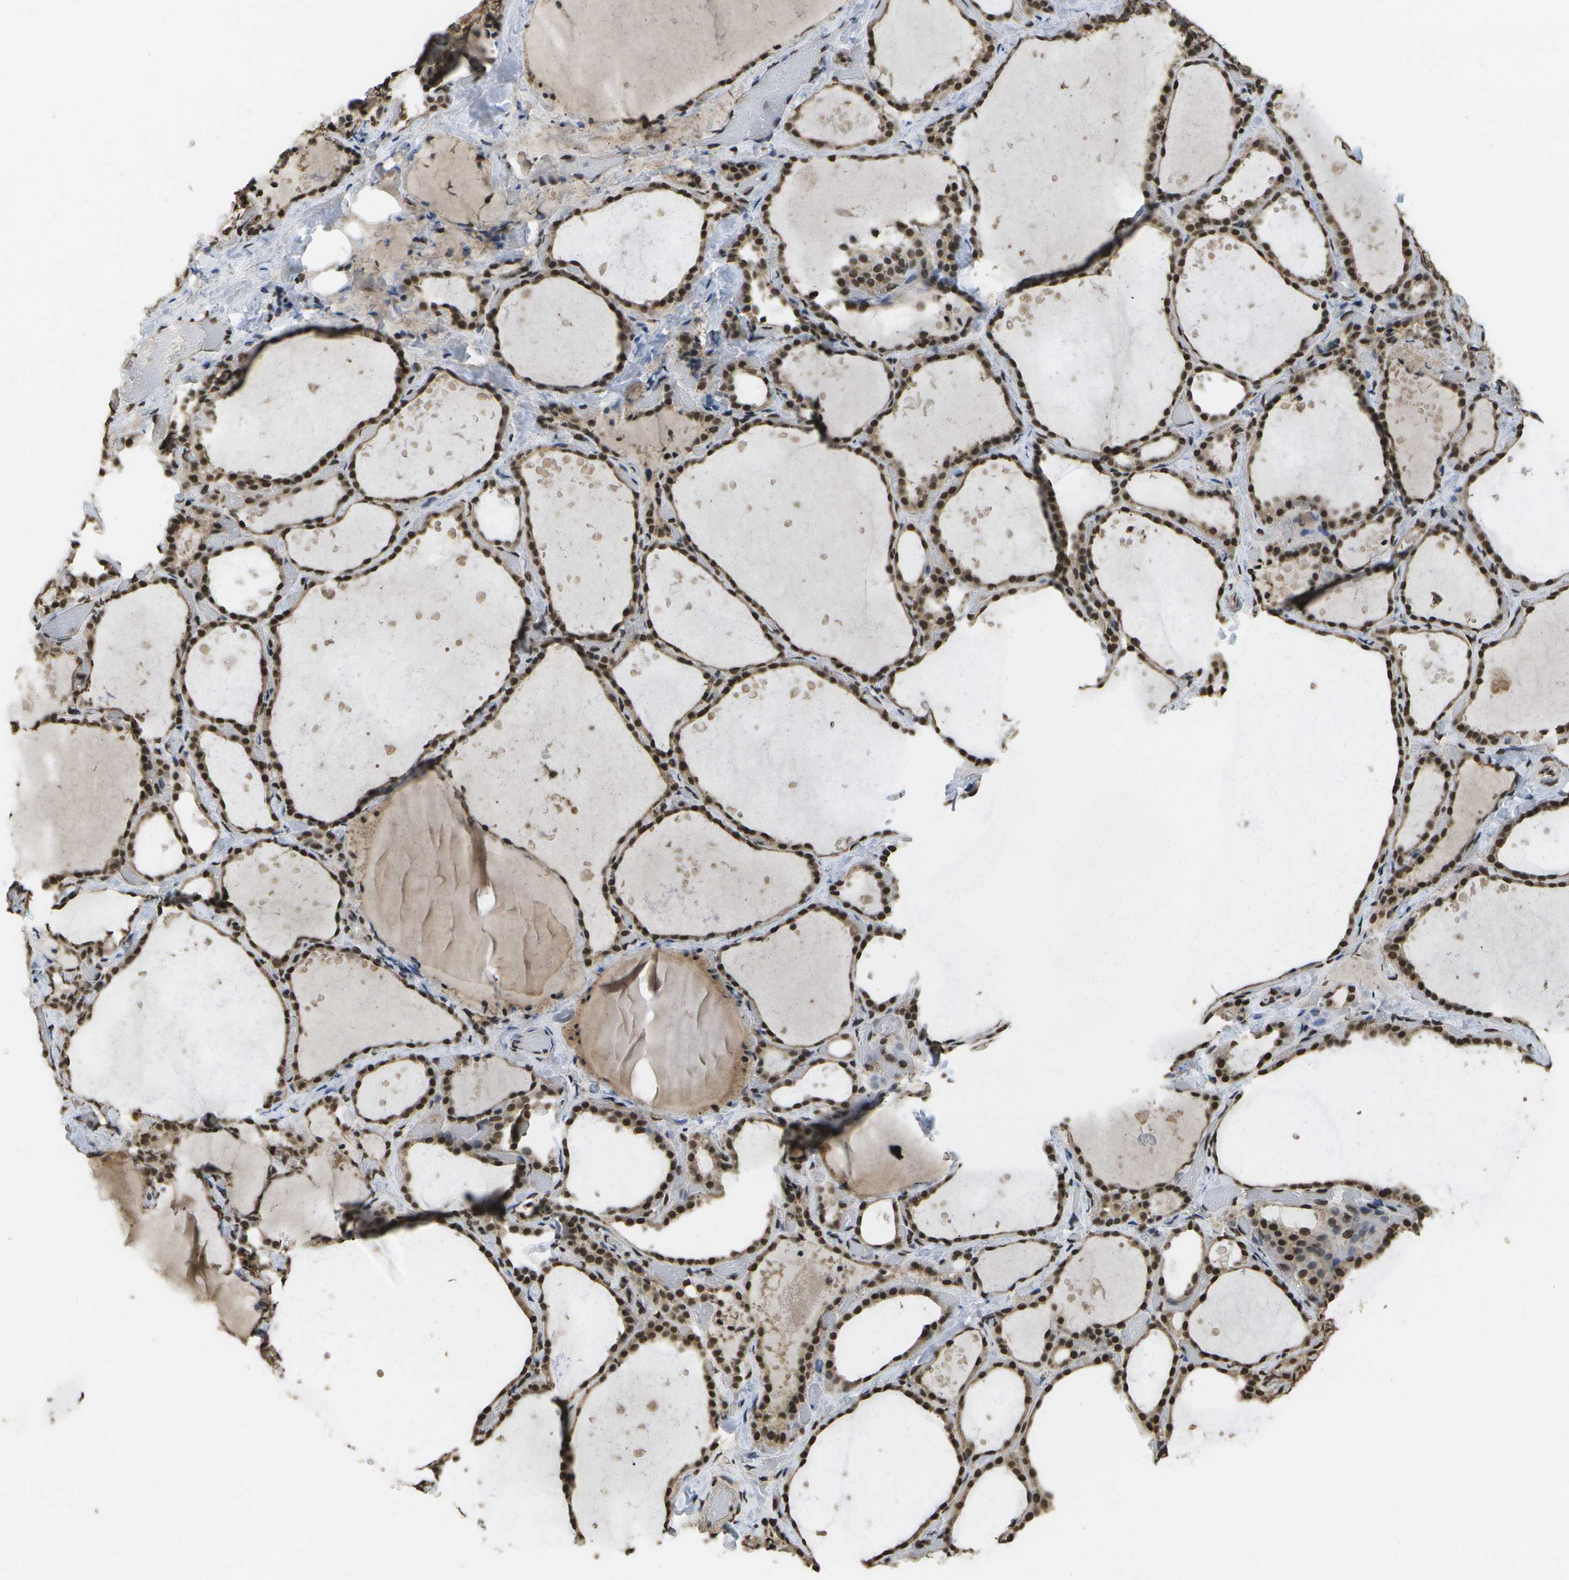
{"staining": {"intensity": "strong", "quantity": ">75%", "location": "cytoplasmic/membranous,nuclear"}, "tissue": "thyroid gland", "cell_type": "Glandular cells", "image_type": "normal", "snomed": [{"axis": "morphology", "description": "Normal tissue, NOS"}, {"axis": "topography", "description": "Thyroid gland"}], "caption": "IHC of unremarkable thyroid gland displays high levels of strong cytoplasmic/membranous,nuclear expression in about >75% of glandular cells.", "gene": "SPEN", "patient": {"sex": "female", "age": 44}}